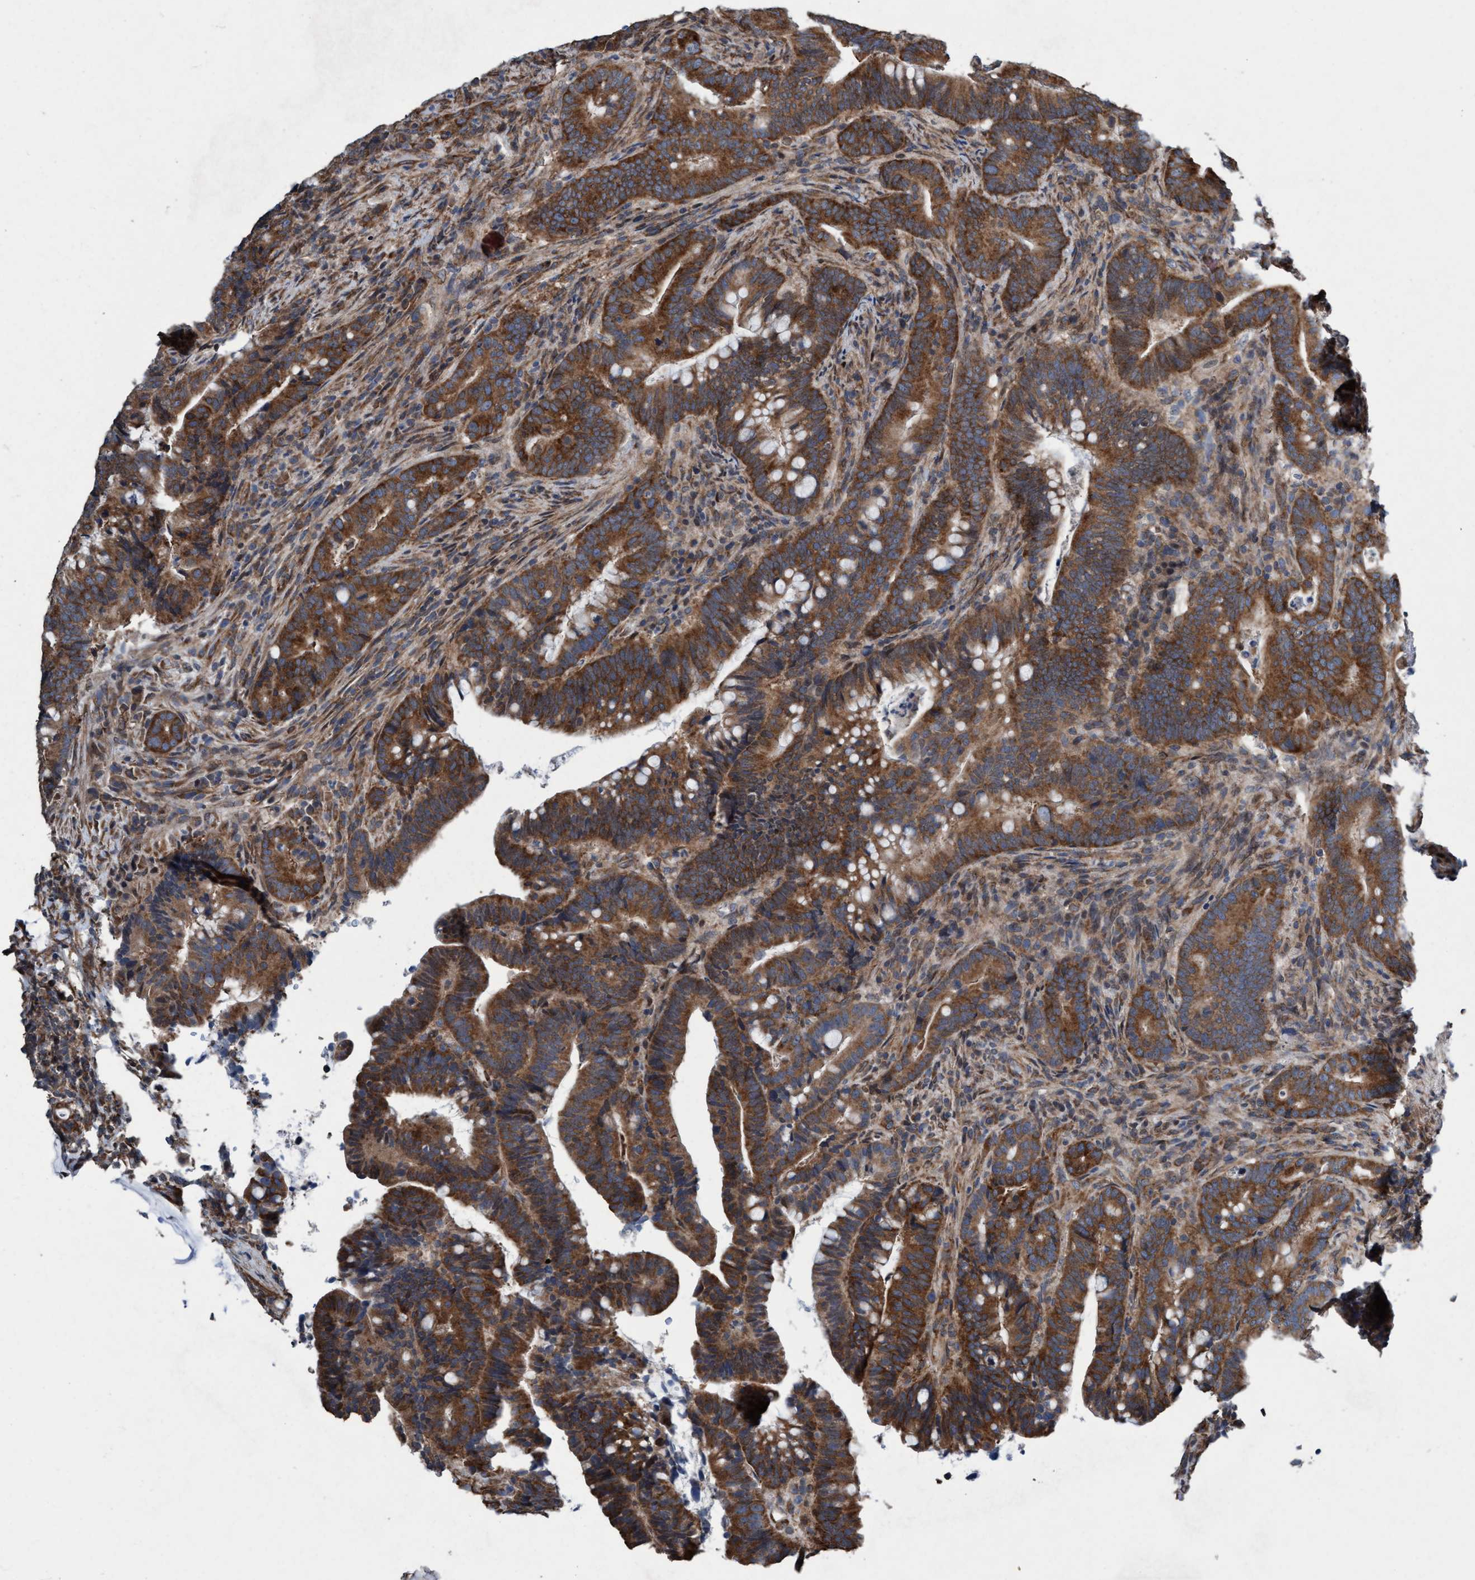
{"staining": {"intensity": "strong", "quantity": ">75%", "location": "cytoplasmic/membranous"}, "tissue": "colorectal cancer", "cell_type": "Tumor cells", "image_type": "cancer", "snomed": [{"axis": "morphology", "description": "Adenocarcinoma, NOS"}, {"axis": "topography", "description": "Colon"}], "caption": "Human adenocarcinoma (colorectal) stained for a protein (brown) displays strong cytoplasmic/membranous positive staining in about >75% of tumor cells.", "gene": "METAP2", "patient": {"sex": "female", "age": 66}}